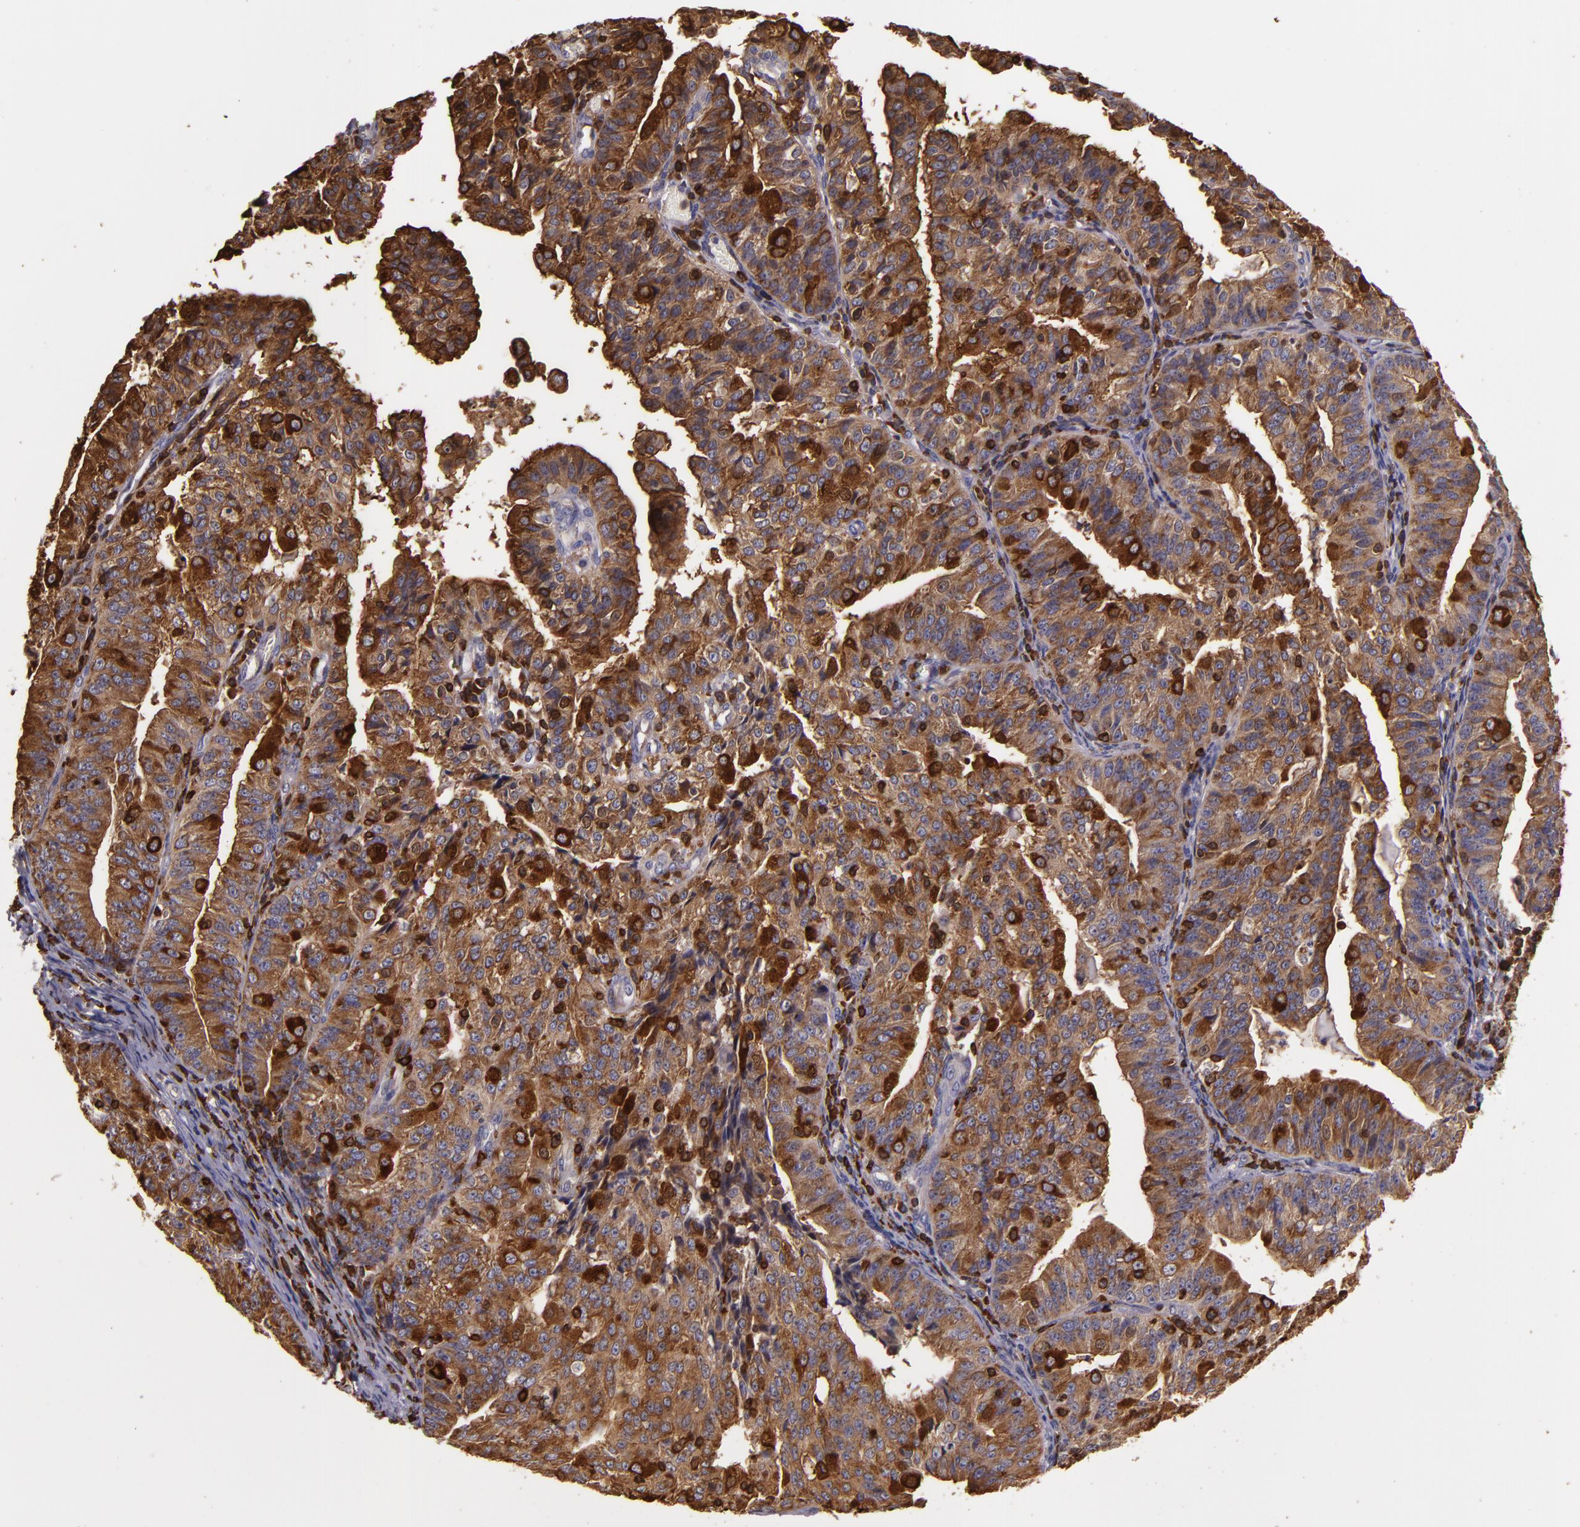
{"staining": {"intensity": "strong", "quantity": ">75%", "location": "cytoplasmic/membranous"}, "tissue": "endometrial cancer", "cell_type": "Tumor cells", "image_type": "cancer", "snomed": [{"axis": "morphology", "description": "Adenocarcinoma, NOS"}, {"axis": "topography", "description": "Endometrium"}], "caption": "This micrograph exhibits immunohistochemistry (IHC) staining of human endometrial adenocarcinoma, with high strong cytoplasmic/membranous staining in approximately >75% of tumor cells.", "gene": "SLC9A3R1", "patient": {"sex": "female", "age": 56}}